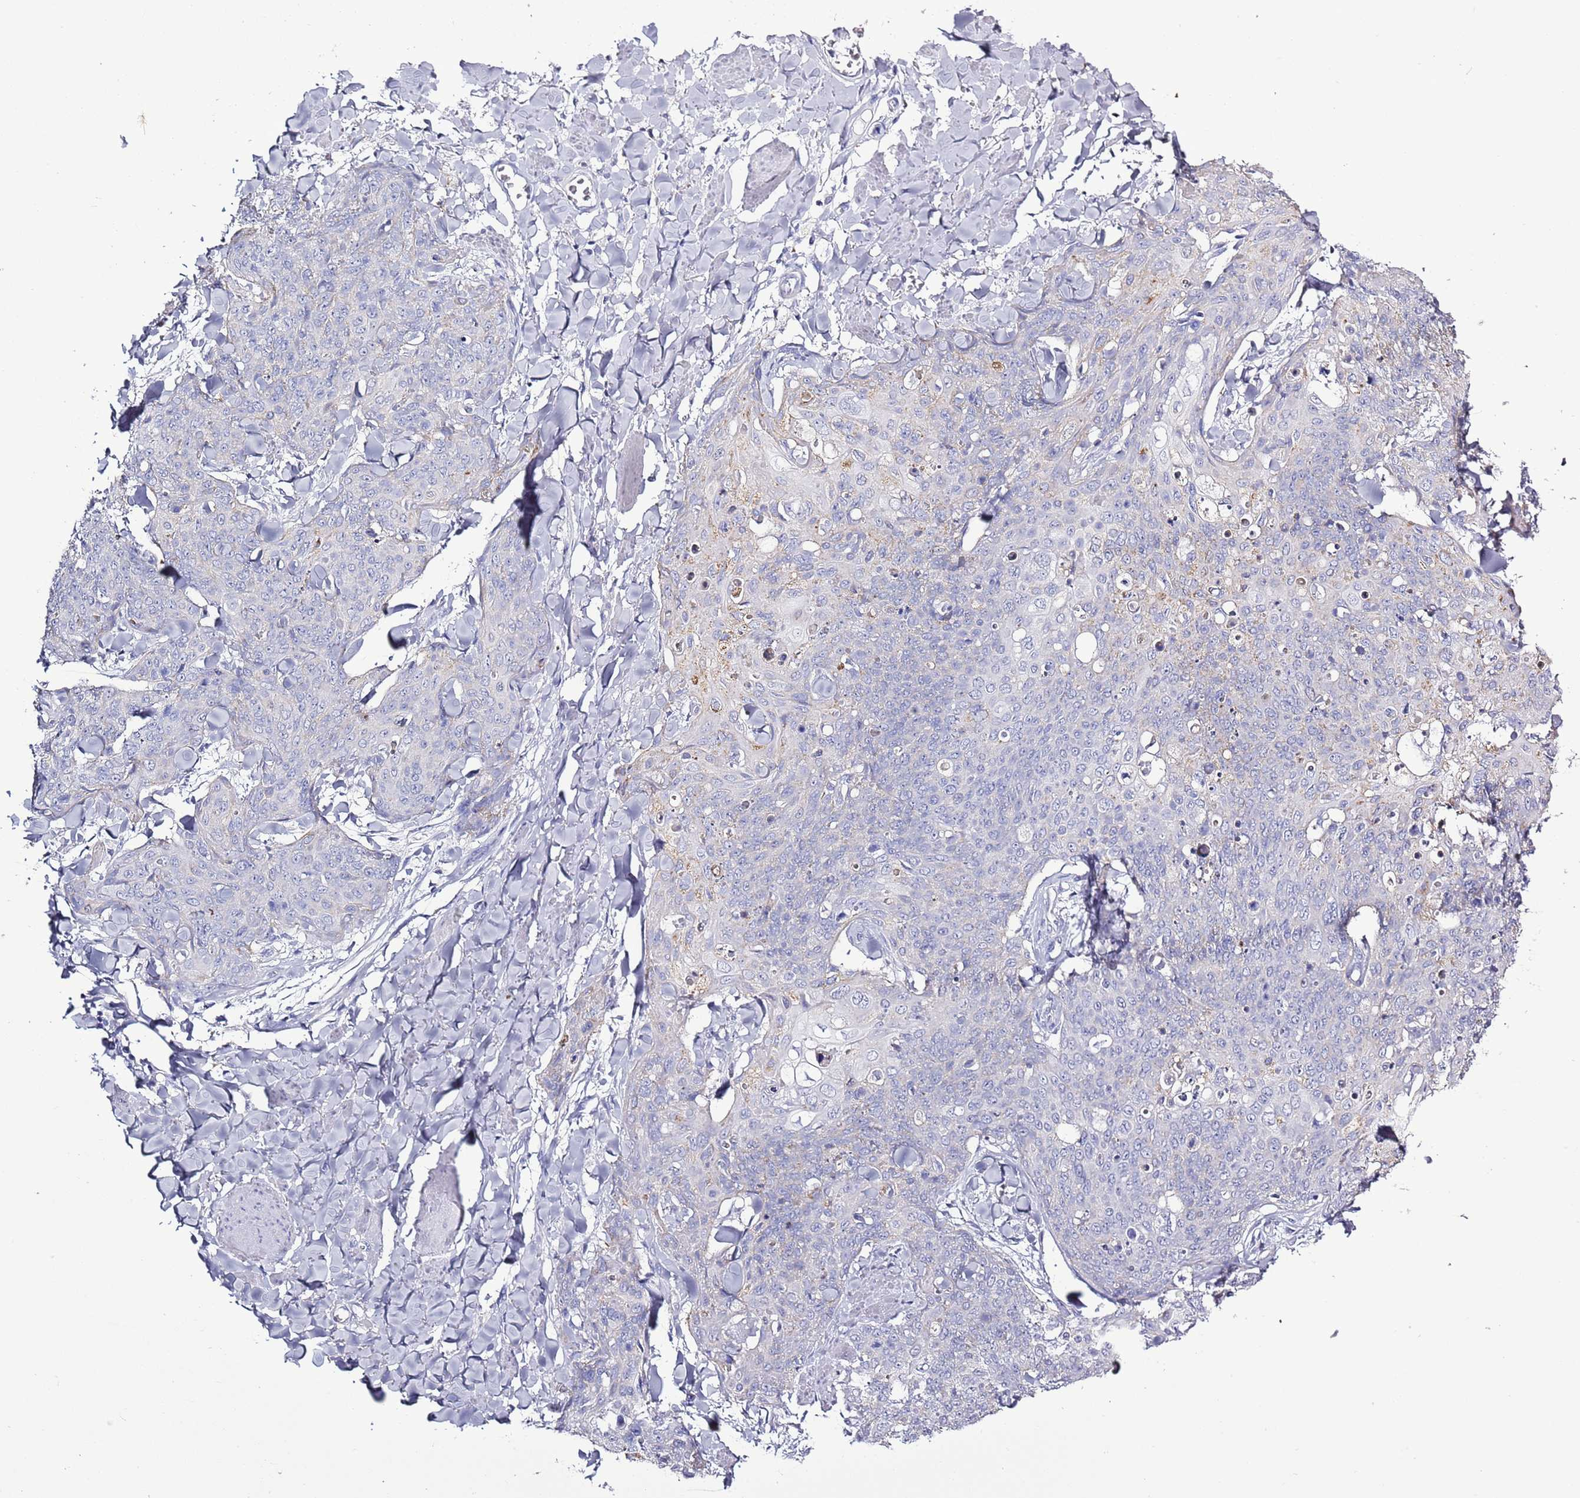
{"staining": {"intensity": "negative", "quantity": "none", "location": "none"}, "tissue": "skin cancer", "cell_type": "Tumor cells", "image_type": "cancer", "snomed": [{"axis": "morphology", "description": "Squamous cell carcinoma, NOS"}, {"axis": "topography", "description": "Skin"}, {"axis": "topography", "description": "Vulva"}], "caption": "The immunohistochemistry (IHC) image has no significant staining in tumor cells of skin squamous cell carcinoma tissue. (DAB (3,3'-diaminobenzidine) immunohistochemistry (IHC), high magnification).", "gene": "SLC23A1", "patient": {"sex": "female", "age": 85}}